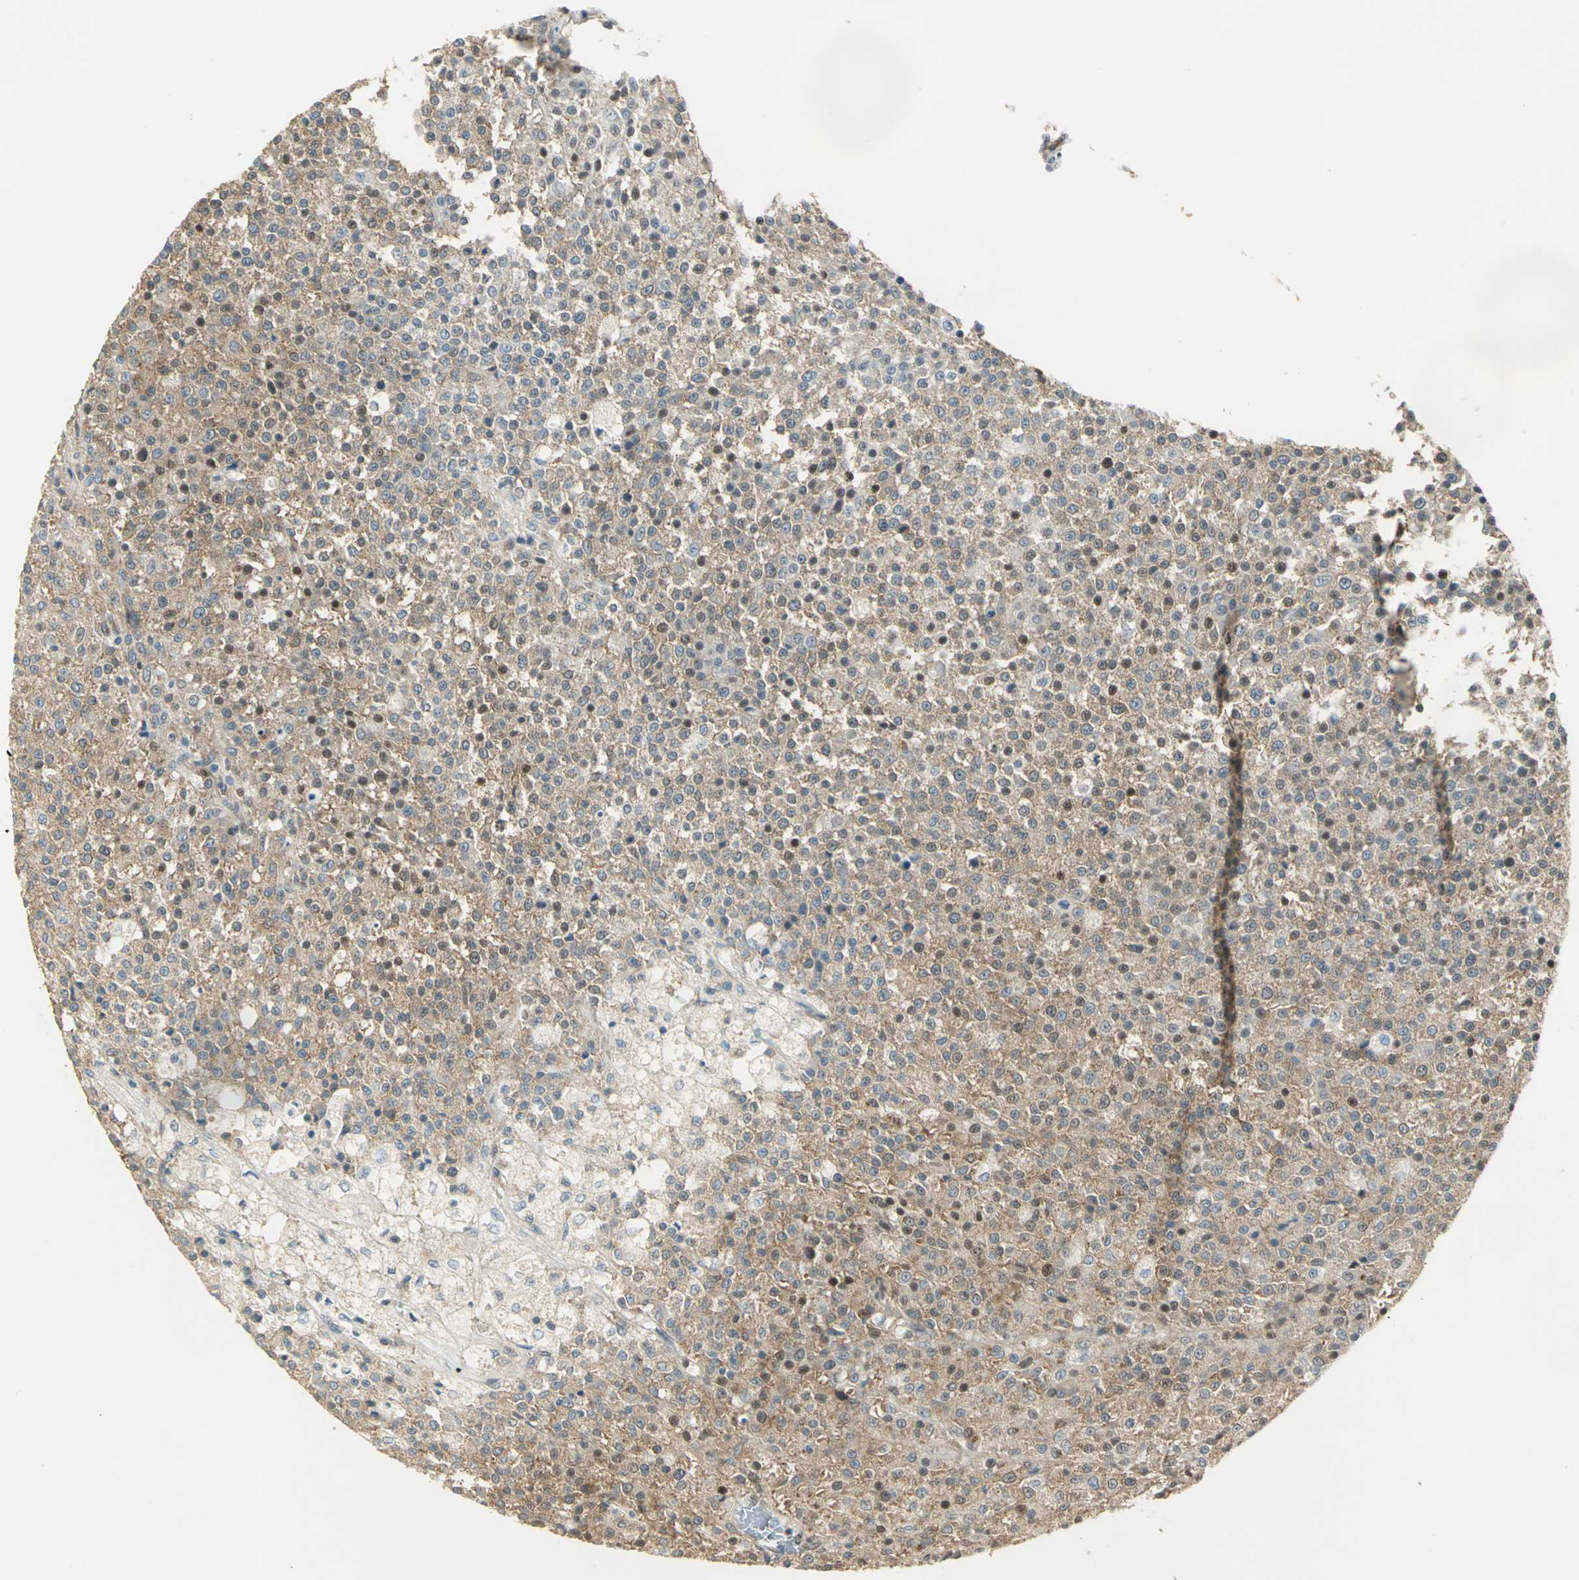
{"staining": {"intensity": "moderate", "quantity": ">75%", "location": "cytoplasmic/membranous"}, "tissue": "testis cancer", "cell_type": "Tumor cells", "image_type": "cancer", "snomed": [{"axis": "morphology", "description": "Seminoma, NOS"}, {"axis": "topography", "description": "Testis"}], "caption": "Seminoma (testis) stained for a protein (brown) exhibits moderate cytoplasmic/membranous positive expression in approximately >75% of tumor cells.", "gene": "DDX5", "patient": {"sex": "male", "age": 59}}